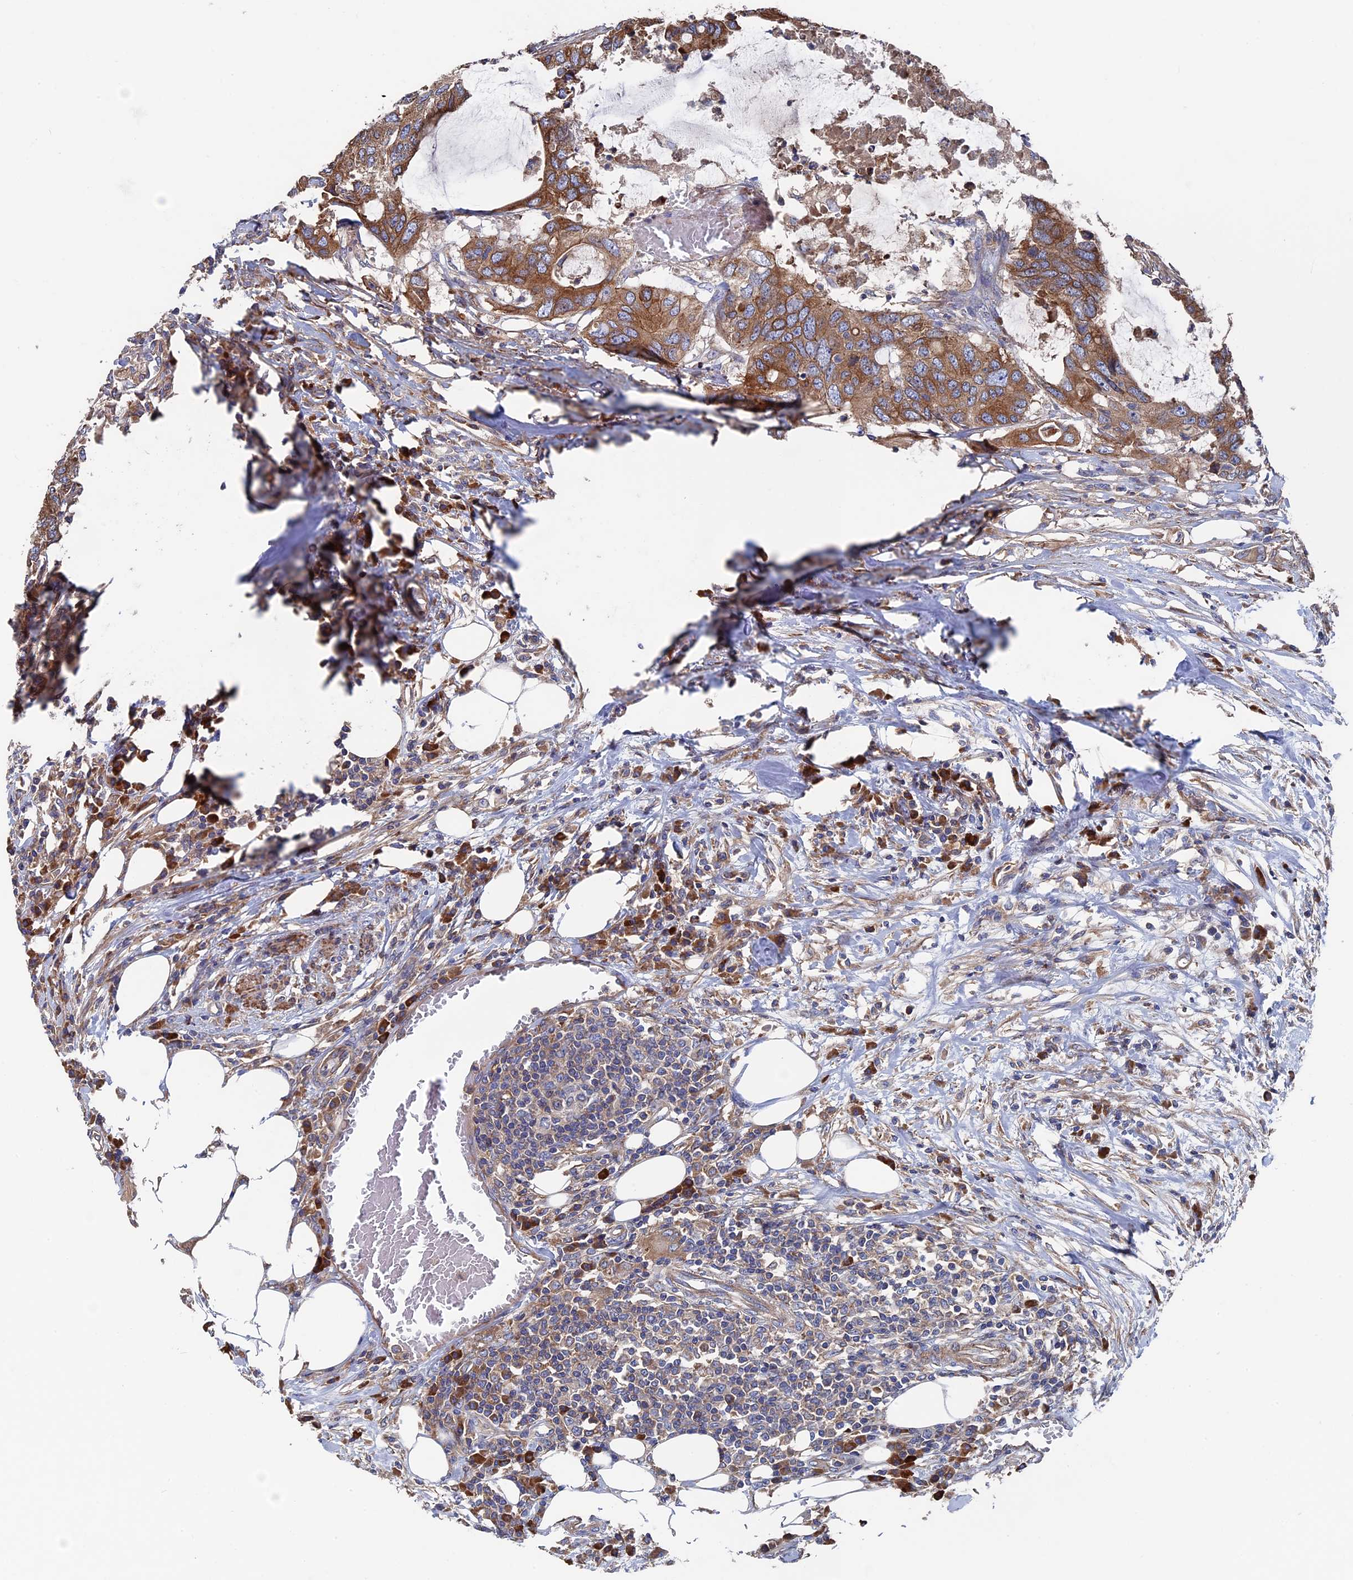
{"staining": {"intensity": "moderate", "quantity": ">75%", "location": "cytoplasmic/membranous"}, "tissue": "colorectal cancer", "cell_type": "Tumor cells", "image_type": "cancer", "snomed": [{"axis": "morphology", "description": "Adenocarcinoma, NOS"}, {"axis": "topography", "description": "Colon"}], "caption": "Human colorectal cancer stained with a brown dye reveals moderate cytoplasmic/membranous positive staining in about >75% of tumor cells.", "gene": "DNAJC3", "patient": {"sex": "male", "age": 71}}